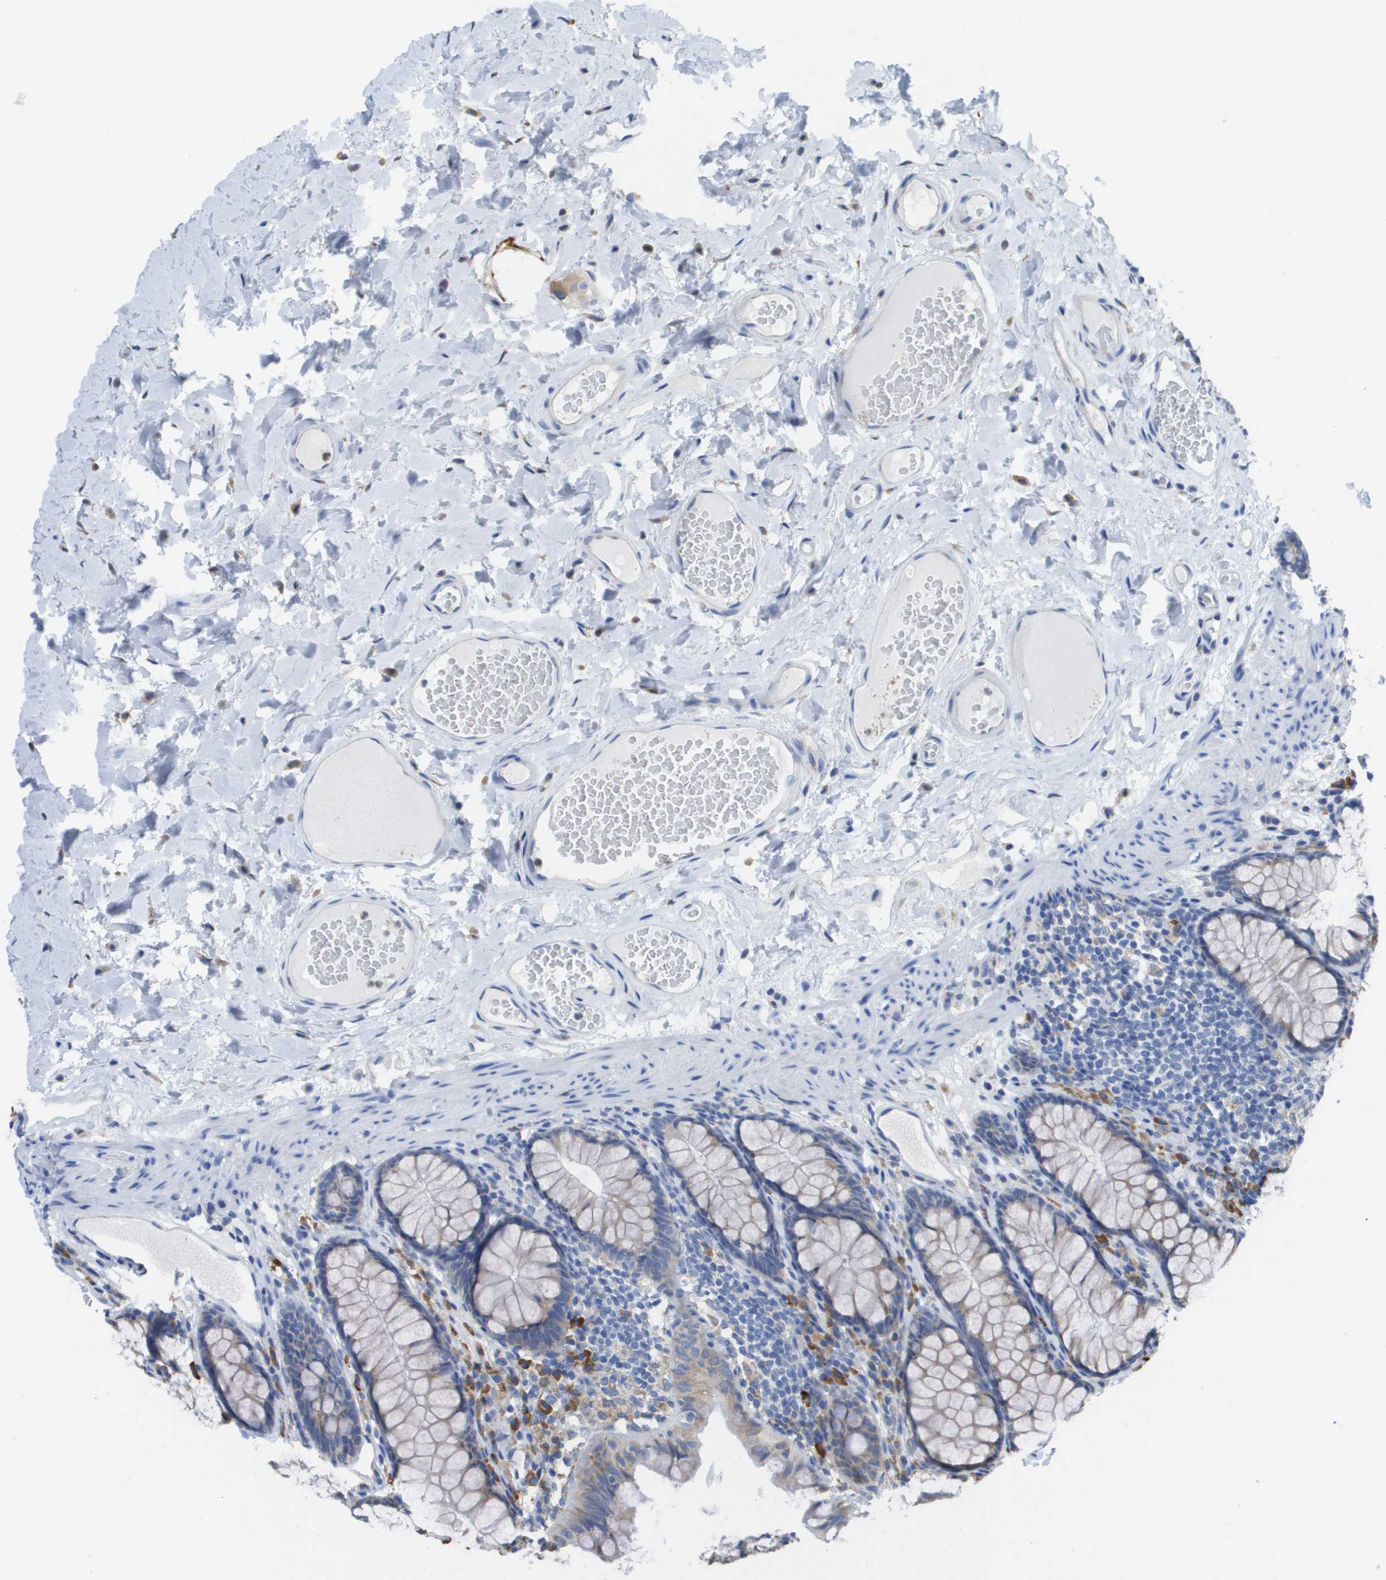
{"staining": {"intensity": "negative", "quantity": "none", "location": "none"}, "tissue": "colon", "cell_type": "Endothelial cells", "image_type": "normal", "snomed": [{"axis": "morphology", "description": "Normal tissue, NOS"}, {"axis": "topography", "description": "Colon"}], "caption": "The immunohistochemistry (IHC) image has no significant expression in endothelial cells of colon. (Stains: DAB (3,3'-diaminobenzidine) IHC with hematoxylin counter stain, Microscopy: brightfield microscopy at high magnification).", "gene": "SDR42E1", "patient": {"sex": "female", "age": 55}}